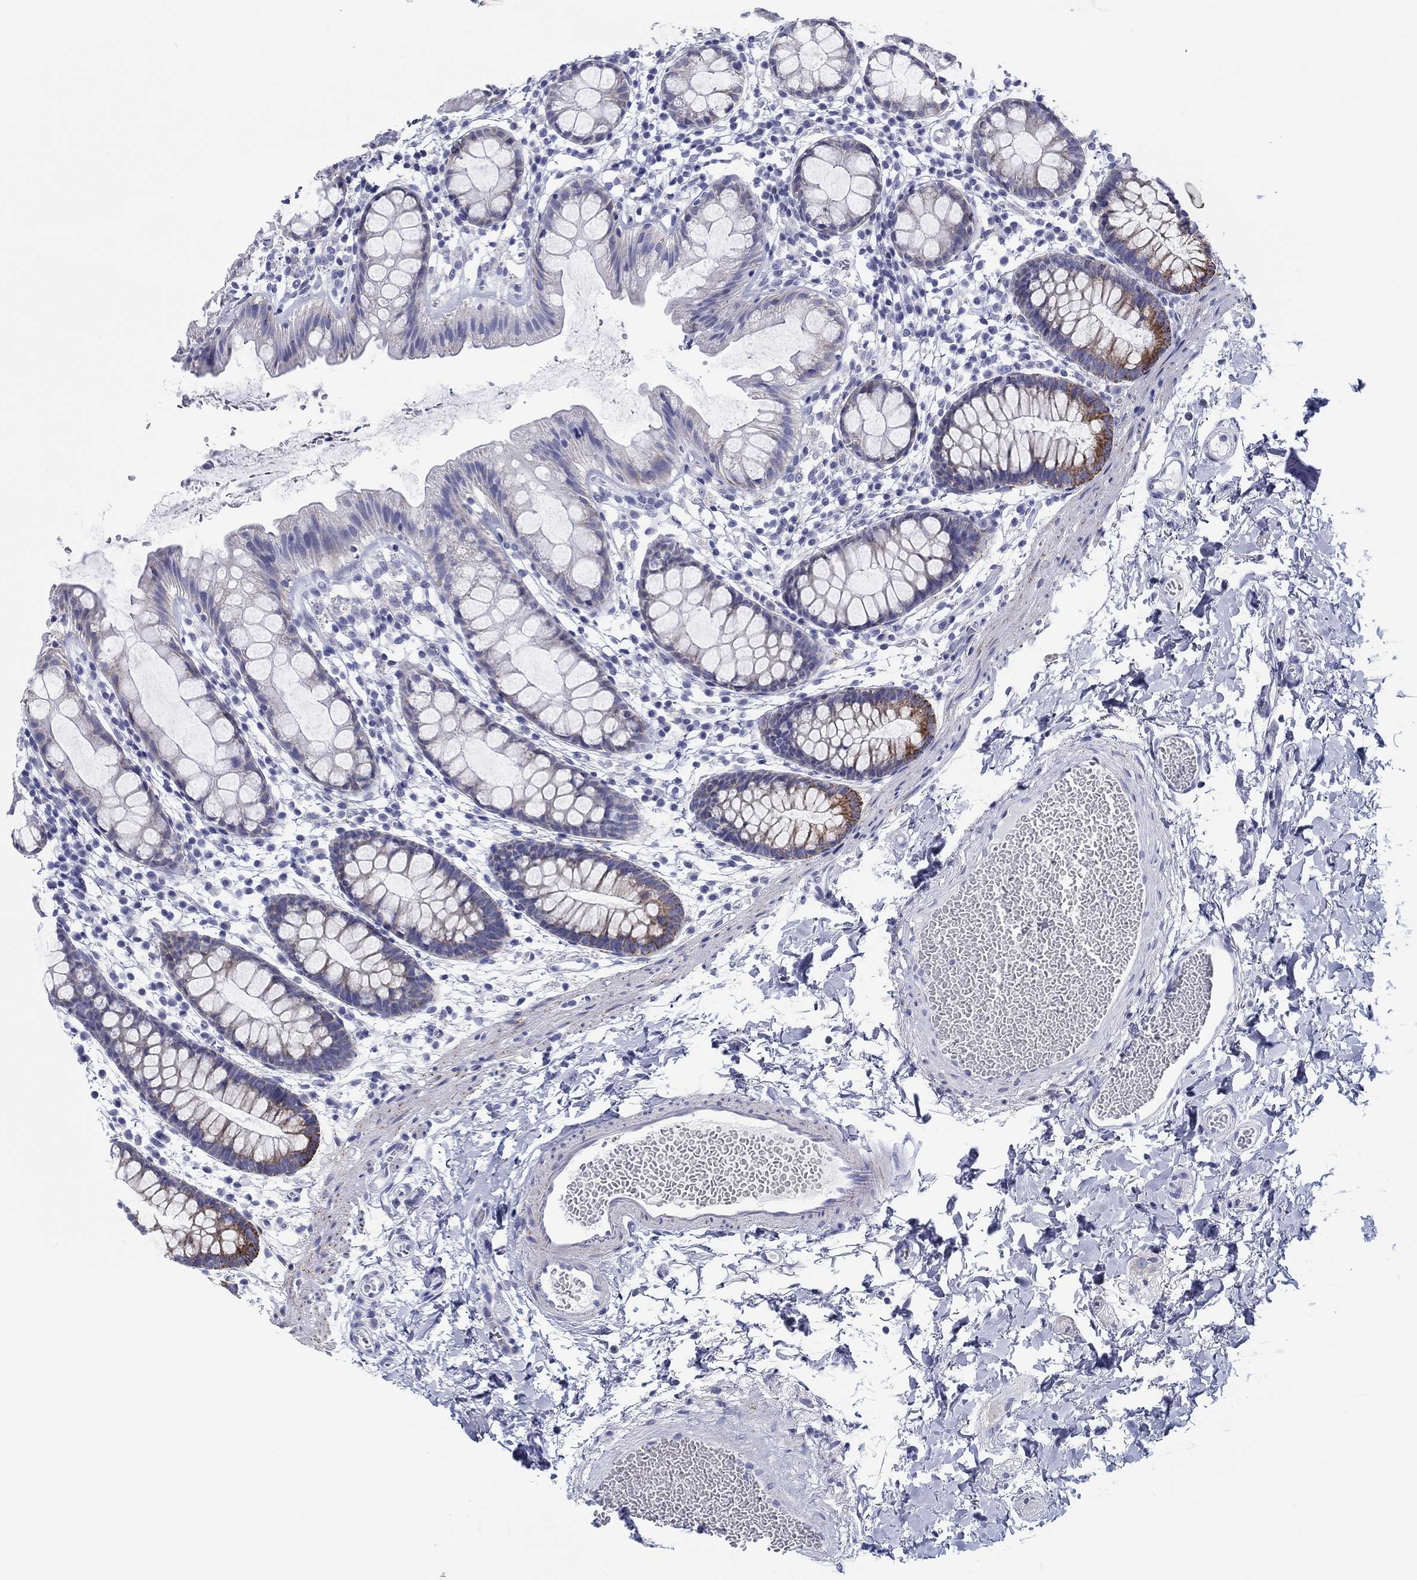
{"staining": {"intensity": "strong", "quantity": "<25%", "location": "cytoplasmic/membranous"}, "tissue": "rectum", "cell_type": "Glandular cells", "image_type": "normal", "snomed": [{"axis": "morphology", "description": "Normal tissue, NOS"}, {"axis": "topography", "description": "Rectum"}], "caption": "The immunohistochemical stain shows strong cytoplasmic/membranous positivity in glandular cells of normal rectum. The staining was performed using DAB (3,3'-diaminobenzidine) to visualize the protein expression in brown, while the nuclei were stained in blue with hematoxylin (Magnification: 20x).", "gene": "H1", "patient": {"sex": "male", "age": 57}}